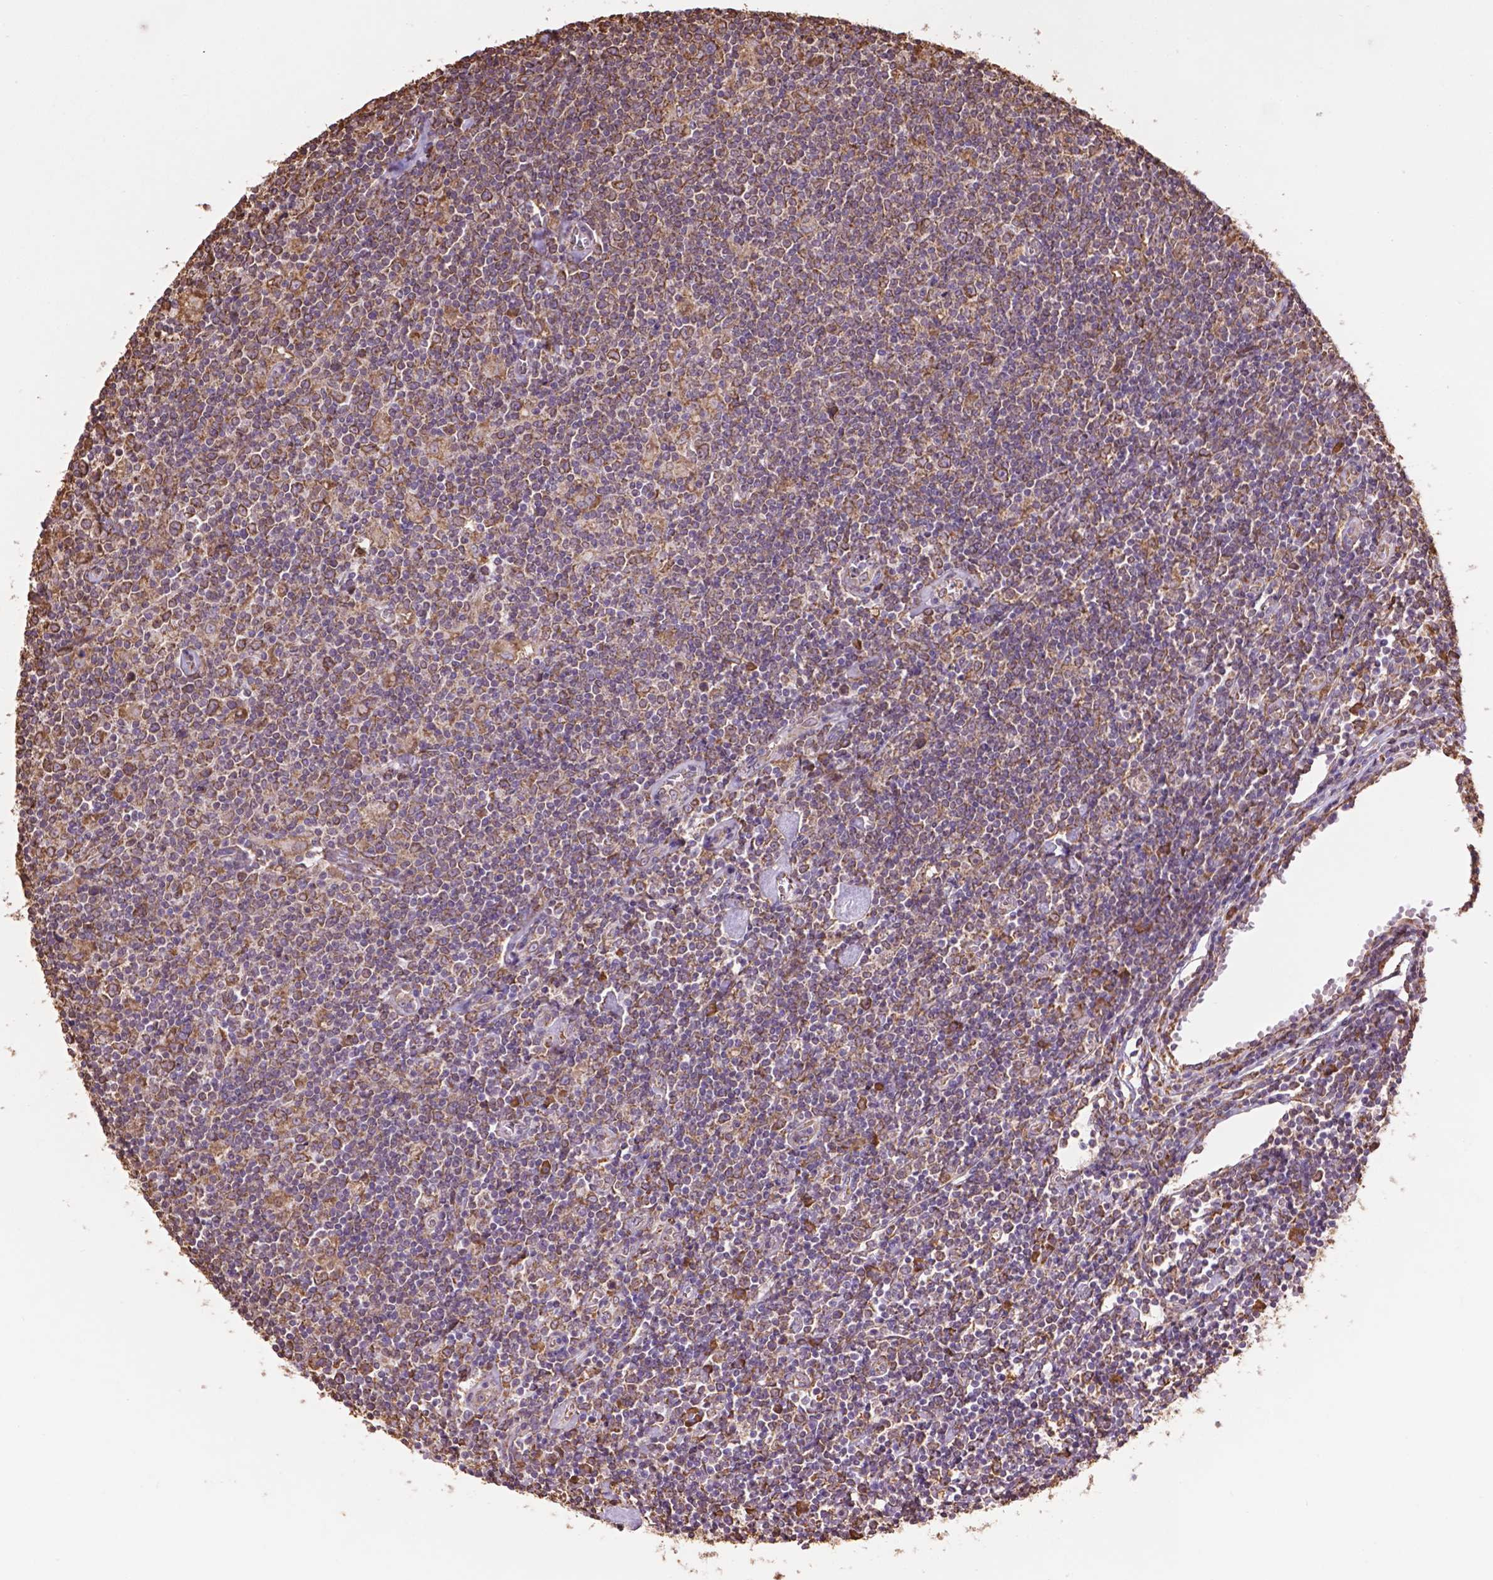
{"staining": {"intensity": "moderate", "quantity": "25%-75%", "location": "cytoplasmic/membranous"}, "tissue": "lymphoma", "cell_type": "Tumor cells", "image_type": "cancer", "snomed": [{"axis": "morphology", "description": "Hodgkin's disease, NOS"}, {"axis": "topography", "description": "Lymph node"}], "caption": "Immunohistochemical staining of human Hodgkin's disease displays medium levels of moderate cytoplasmic/membranous protein positivity in about 25%-75% of tumor cells.", "gene": "PPP2R5E", "patient": {"sex": "male", "age": 40}}